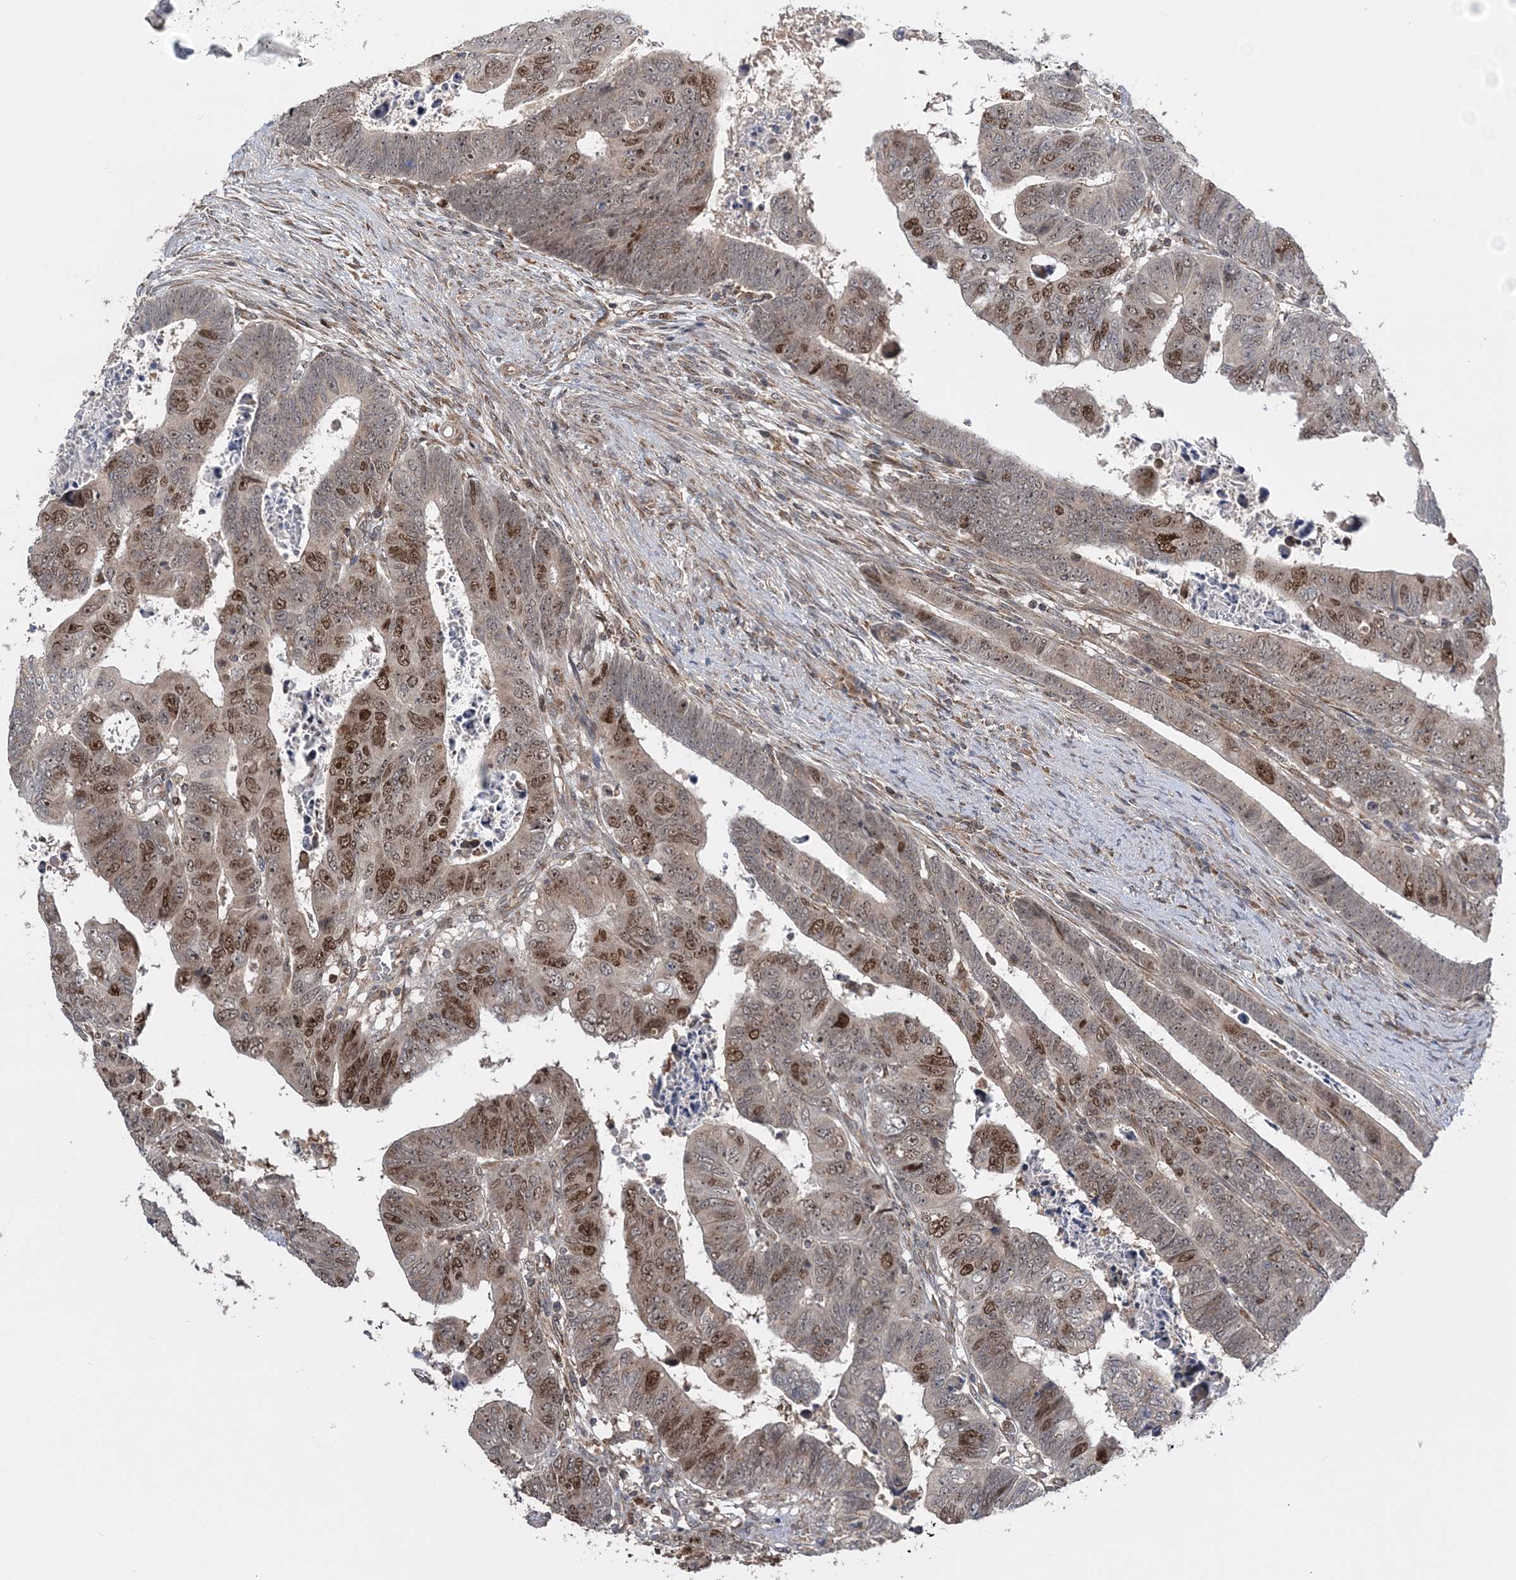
{"staining": {"intensity": "moderate", "quantity": ">75%", "location": "nuclear"}, "tissue": "colorectal cancer", "cell_type": "Tumor cells", "image_type": "cancer", "snomed": [{"axis": "morphology", "description": "Normal tissue, NOS"}, {"axis": "morphology", "description": "Adenocarcinoma, NOS"}, {"axis": "topography", "description": "Rectum"}], "caption": "Protein expression by immunohistochemistry (IHC) displays moderate nuclear expression in about >75% of tumor cells in colorectal cancer (adenocarcinoma).", "gene": "KIF4A", "patient": {"sex": "female", "age": 65}}